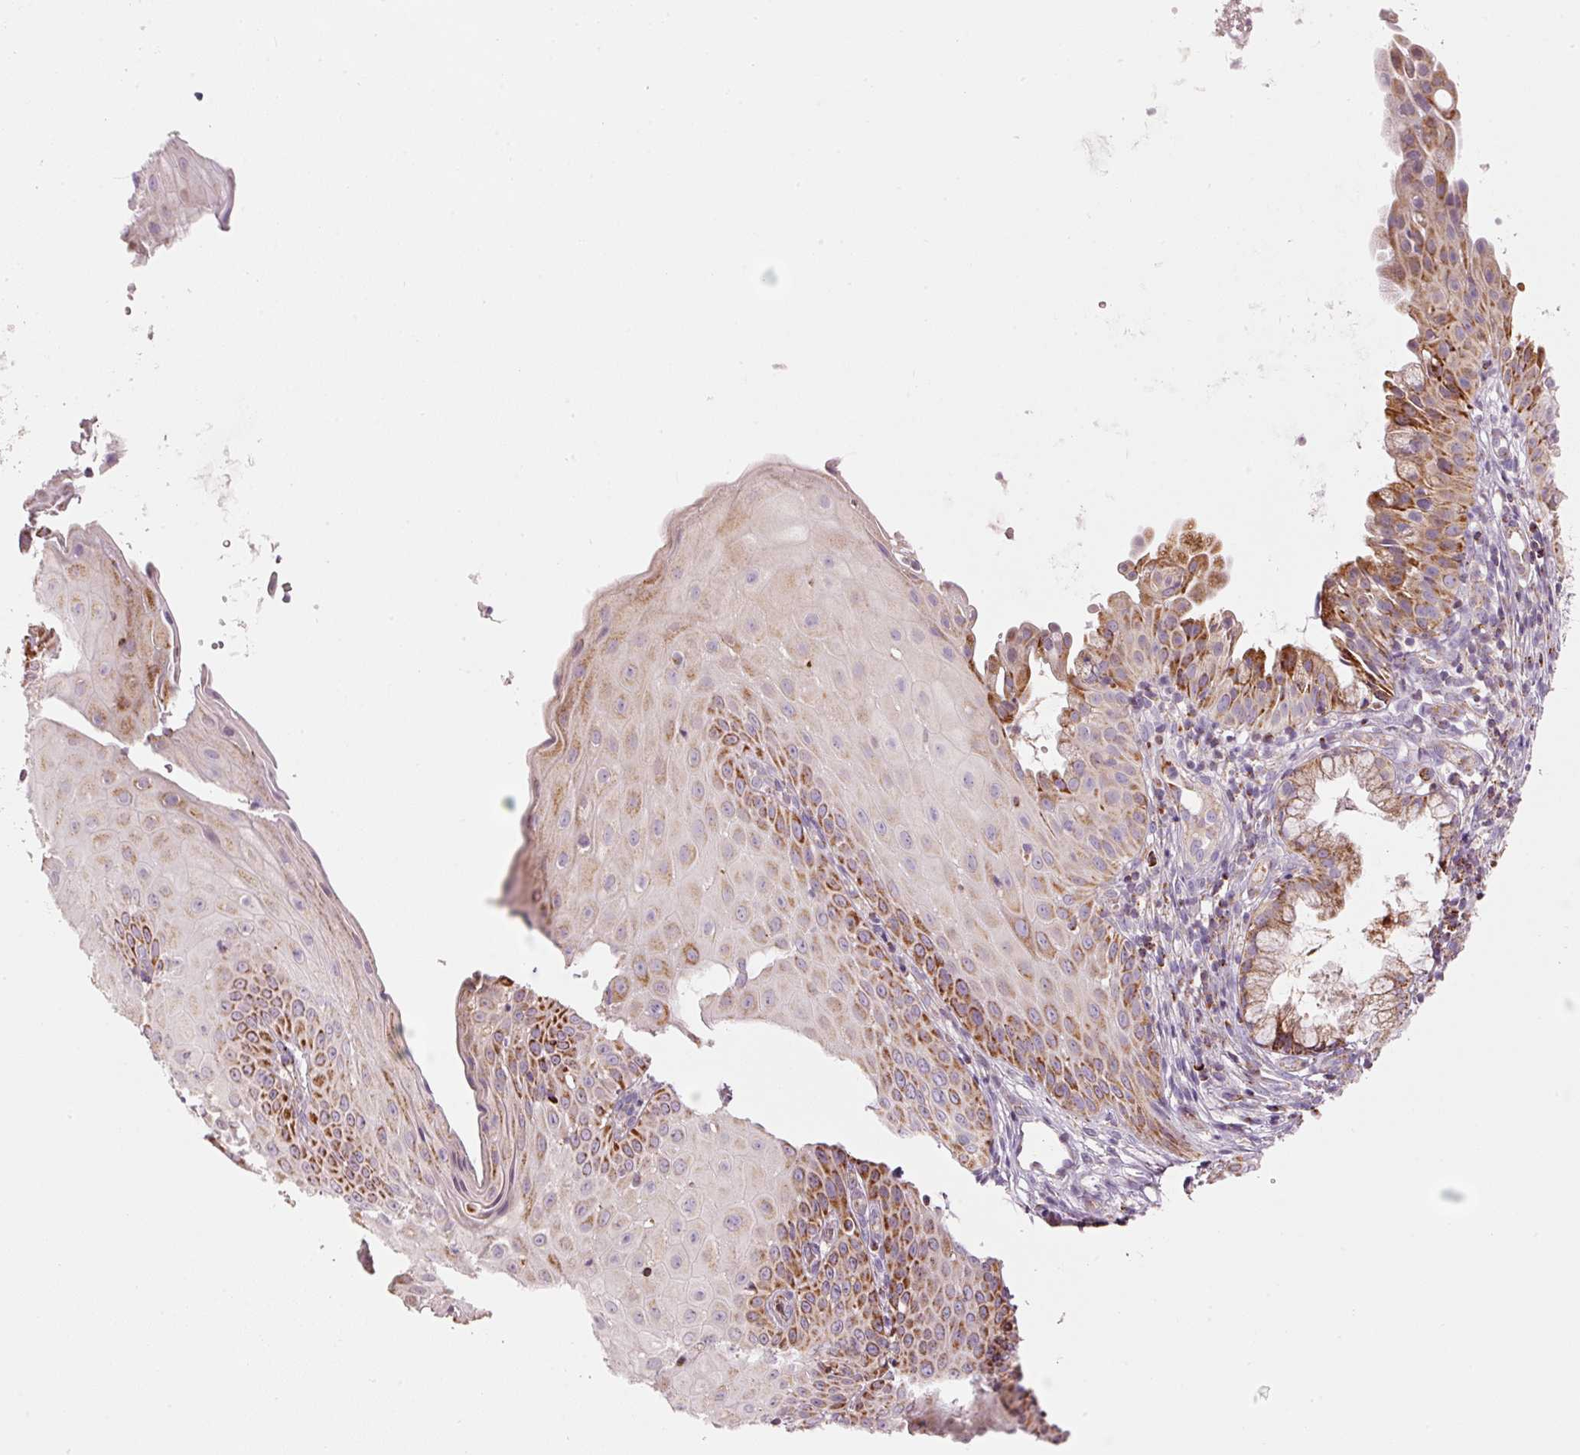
{"staining": {"intensity": "moderate", "quantity": "25%-75%", "location": "cytoplasmic/membranous"}, "tissue": "cervix", "cell_type": "Glandular cells", "image_type": "normal", "snomed": [{"axis": "morphology", "description": "Normal tissue, NOS"}, {"axis": "topography", "description": "Cervix"}], "caption": "Moderate cytoplasmic/membranous staining is identified in approximately 25%-75% of glandular cells in unremarkable cervix. The staining was performed using DAB (3,3'-diaminobenzidine) to visualize the protein expression in brown, while the nuclei were stained in blue with hematoxylin (Magnification: 20x).", "gene": "C17orf98", "patient": {"sex": "female", "age": 36}}